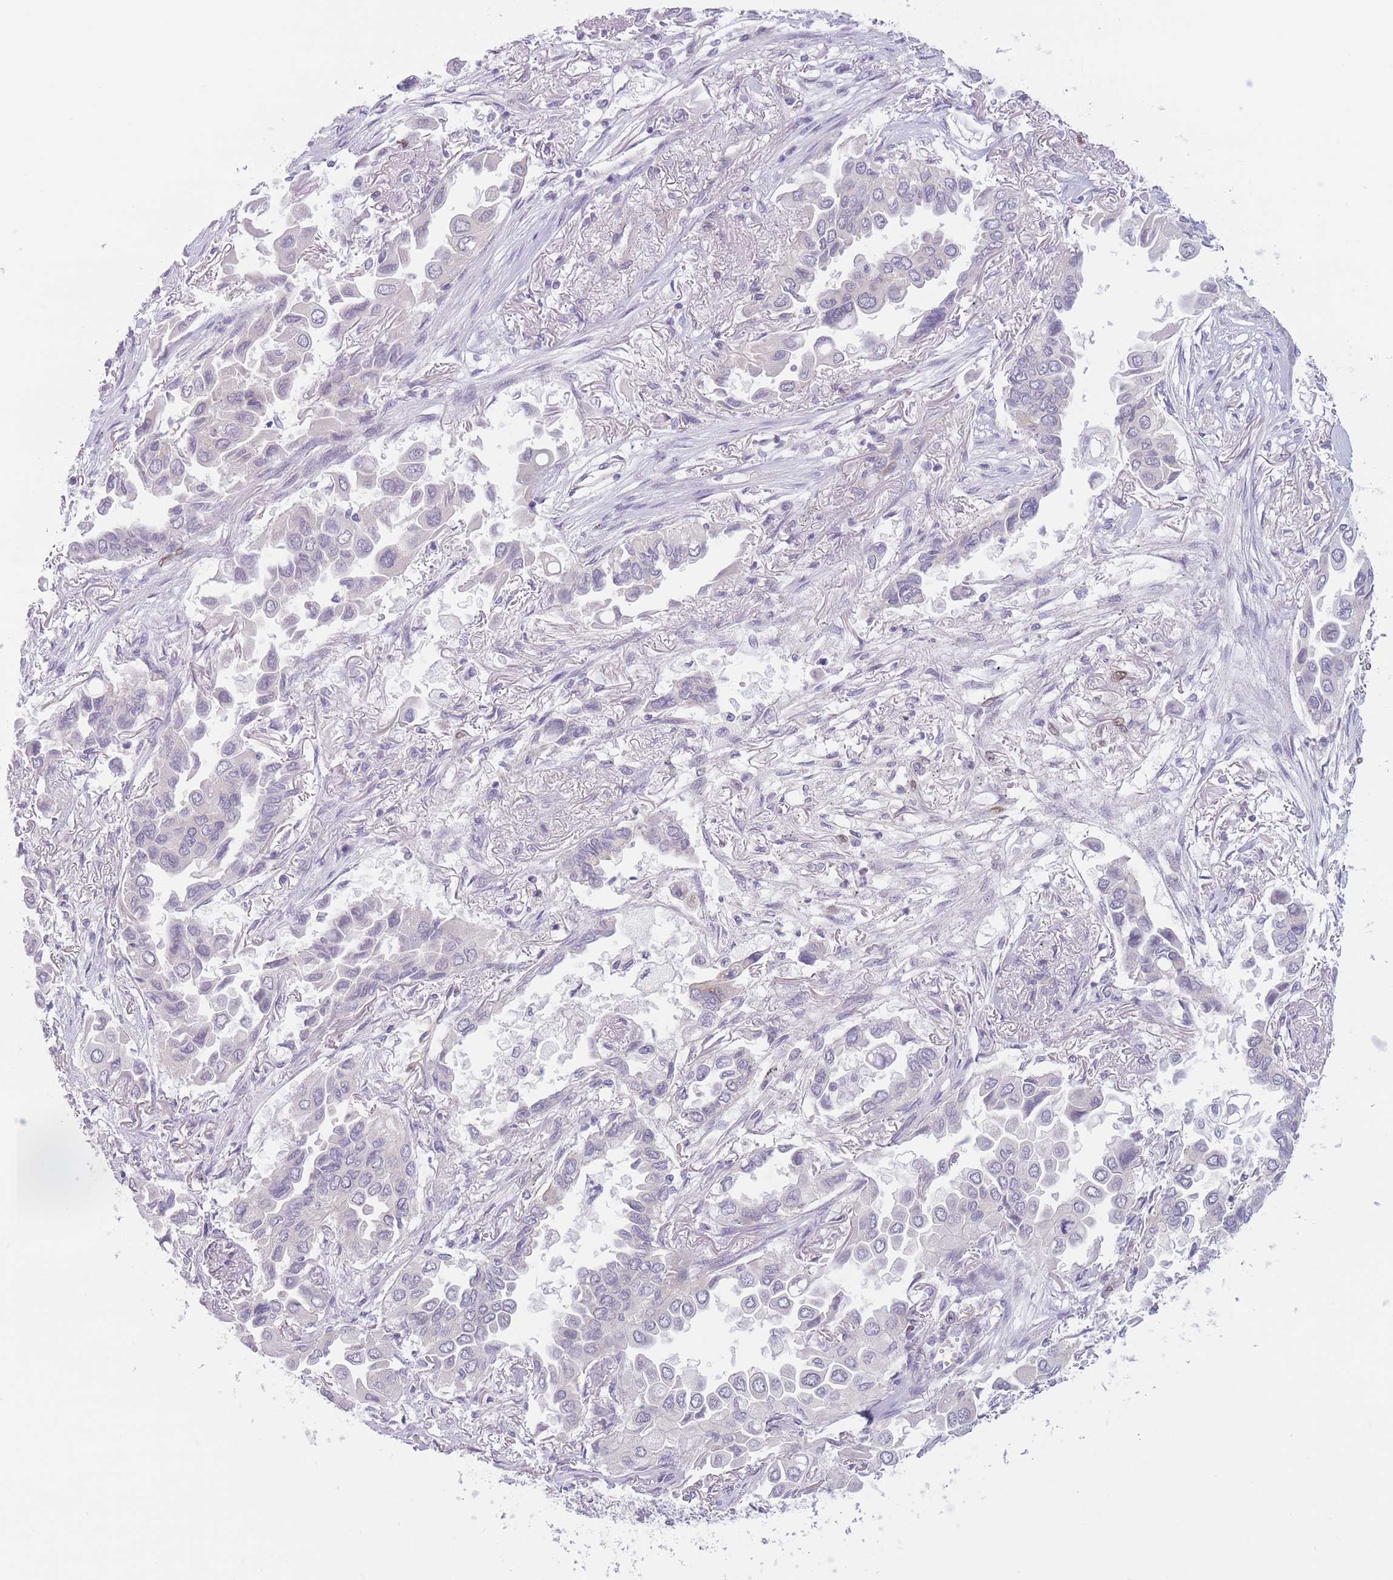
{"staining": {"intensity": "moderate", "quantity": "<25%", "location": "nuclear"}, "tissue": "lung cancer", "cell_type": "Tumor cells", "image_type": "cancer", "snomed": [{"axis": "morphology", "description": "Adenocarcinoma, NOS"}, {"axis": "topography", "description": "Lung"}], "caption": "Immunohistochemical staining of lung cancer (adenocarcinoma) demonstrates low levels of moderate nuclear staining in about <25% of tumor cells.", "gene": "ZNF439", "patient": {"sex": "female", "age": 76}}